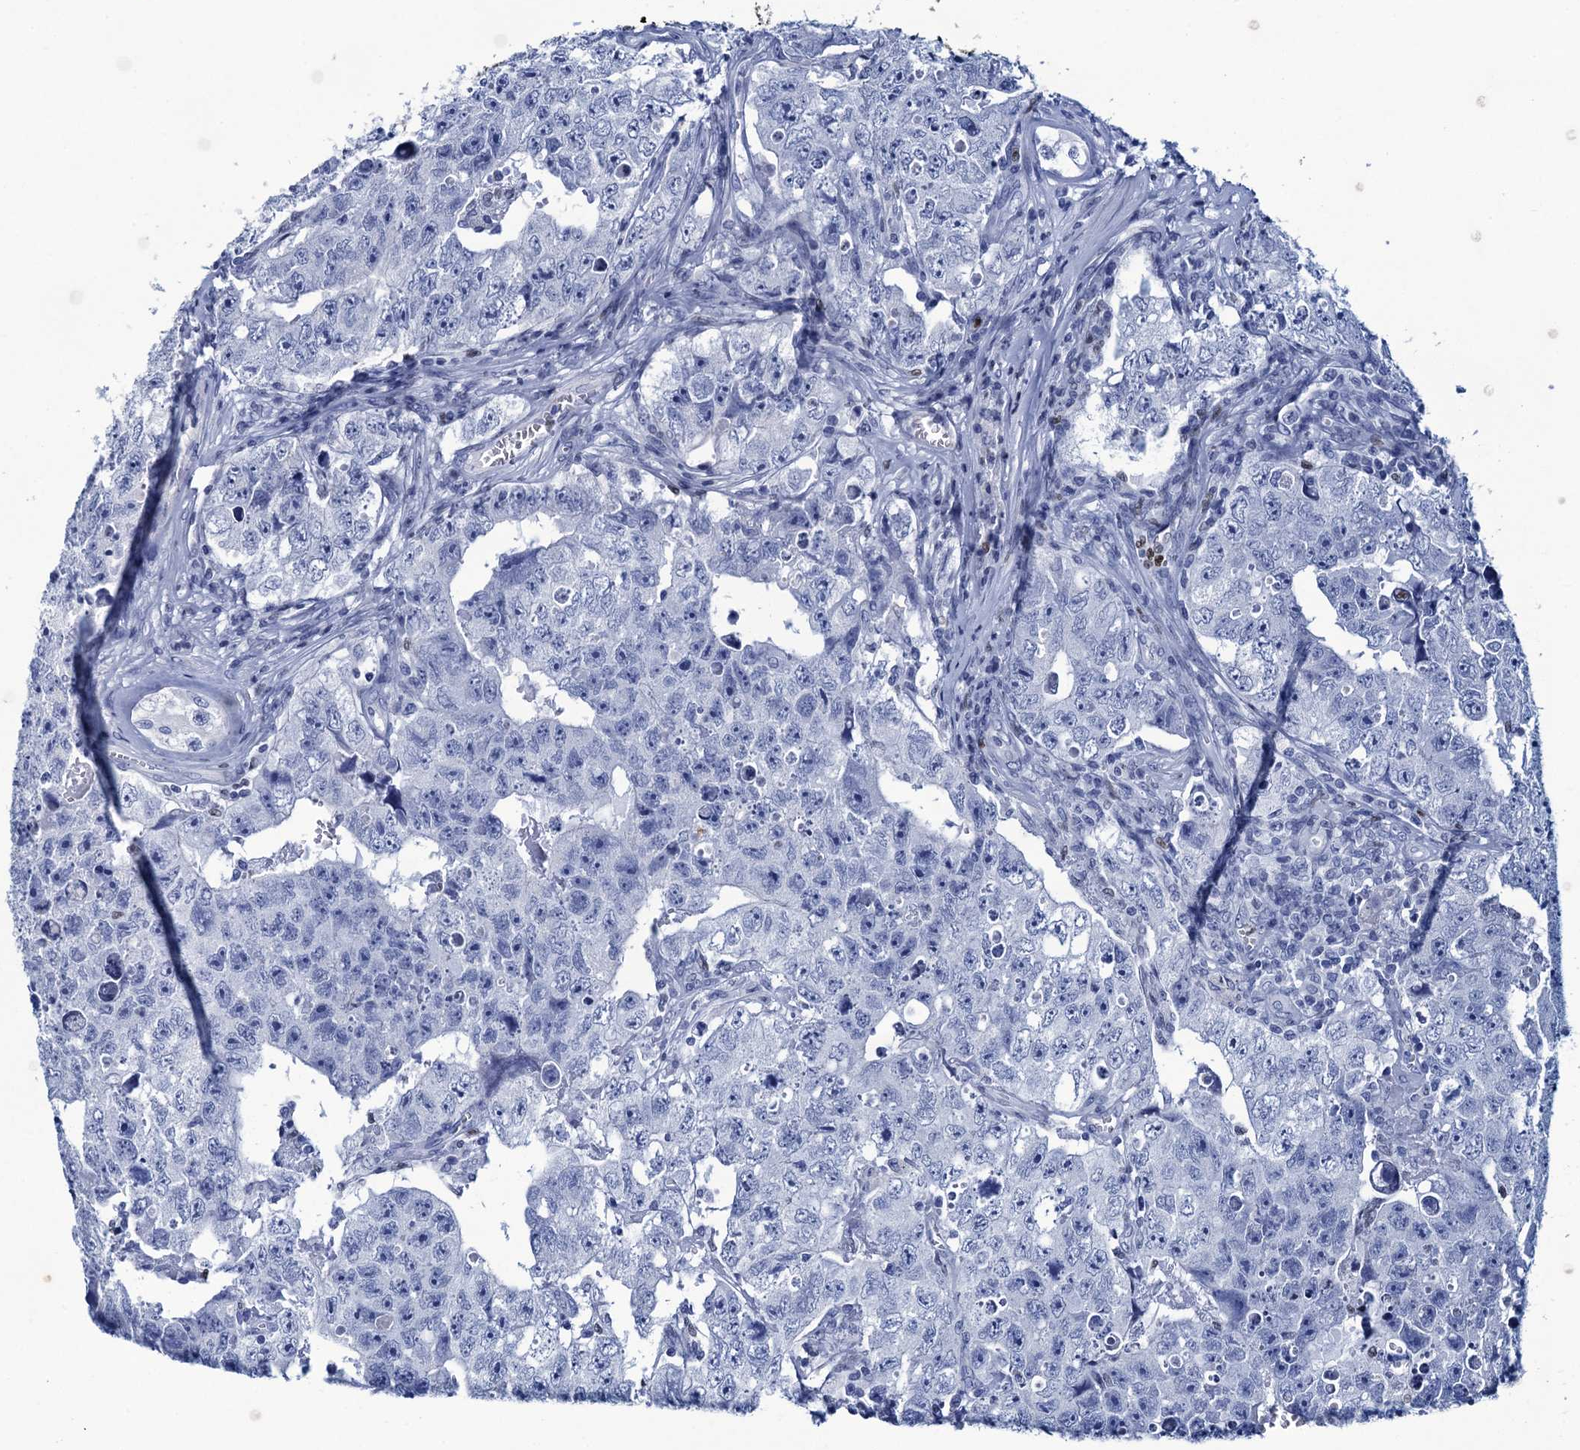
{"staining": {"intensity": "negative", "quantity": "none", "location": "none"}, "tissue": "testis cancer", "cell_type": "Tumor cells", "image_type": "cancer", "snomed": [{"axis": "morphology", "description": "Carcinoma, Embryonal, NOS"}, {"axis": "topography", "description": "Testis"}], "caption": "DAB immunohistochemical staining of human testis cancer exhibits no significant staining in tumor cells.", "gene": "RHCG", "patient": {"sex": "male", "age": 17}}